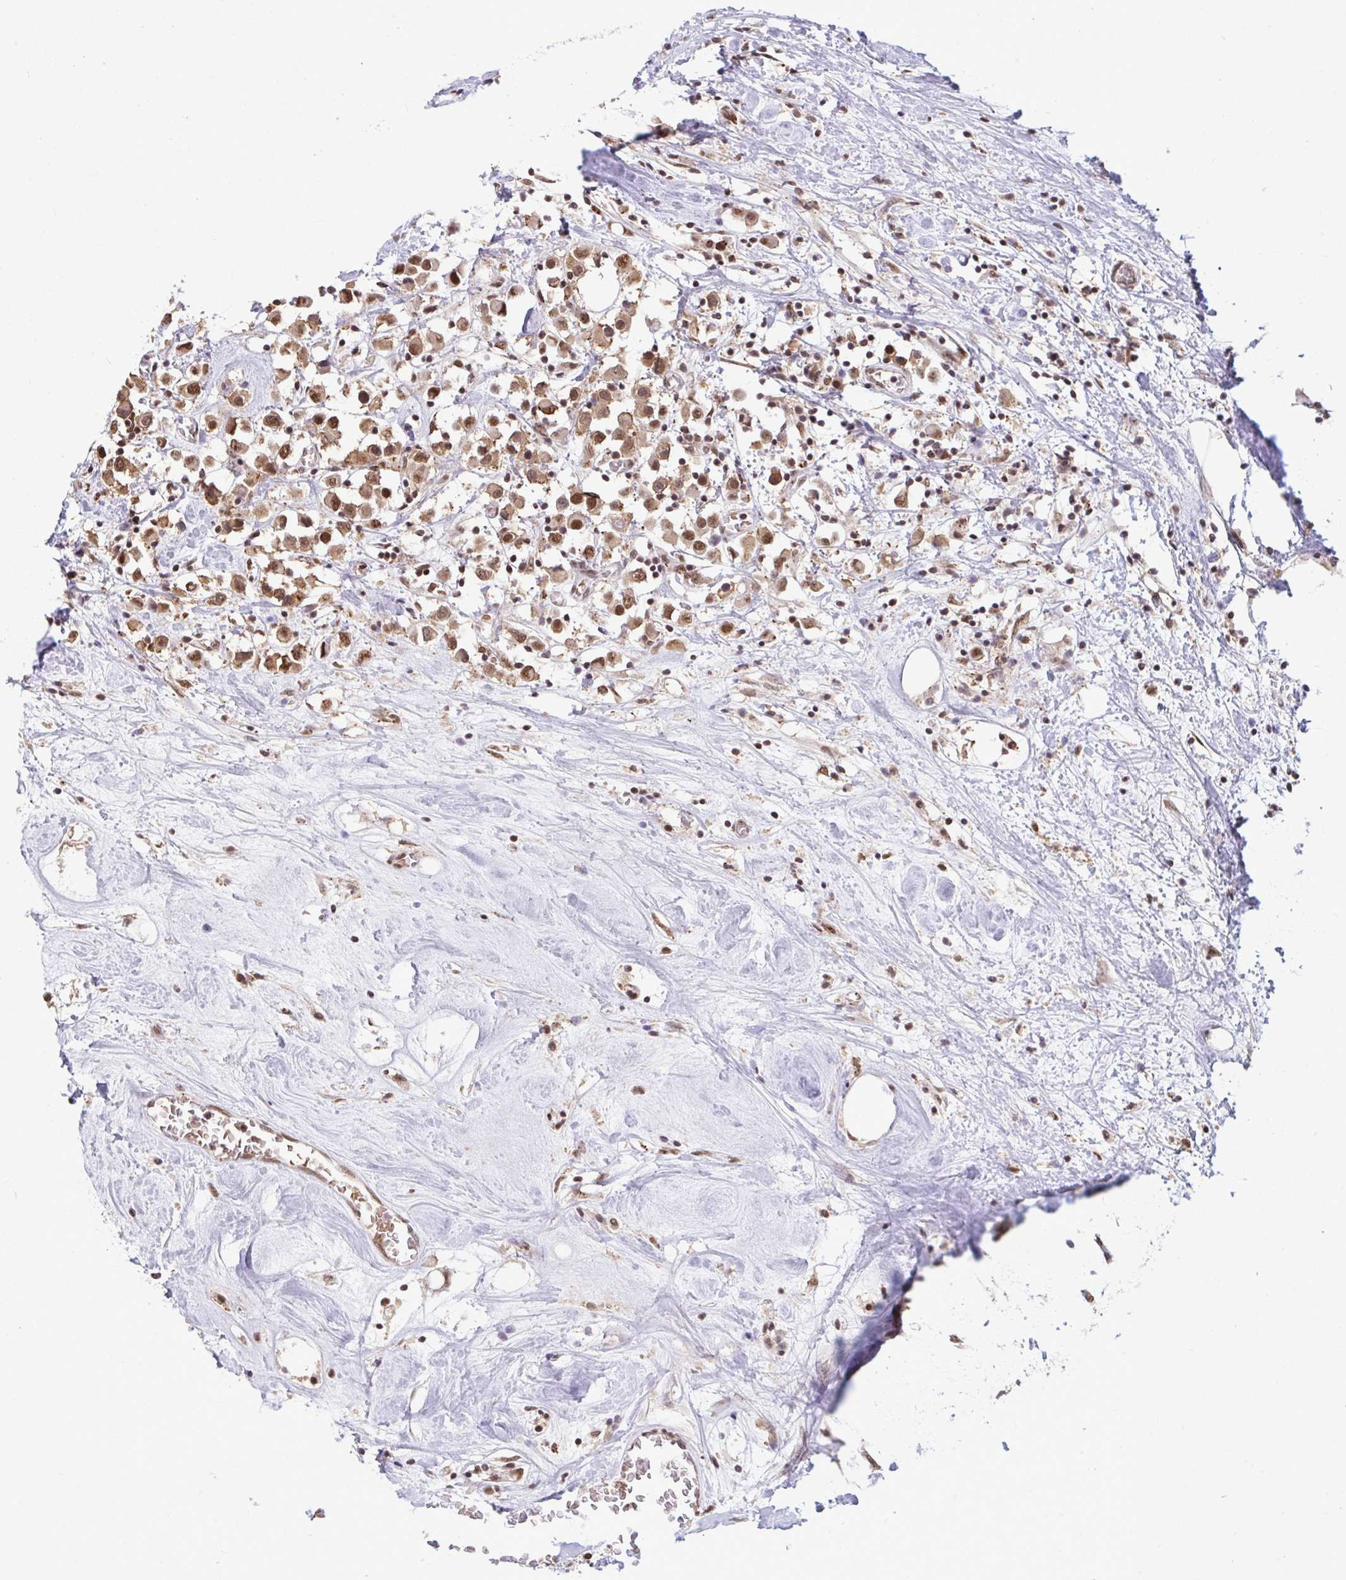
{"staining": {"intensity": "moderate", "quantity": ">75%", "location": "cytoplasmic/membranous,nuclear"}, "tissue": "breast cancer", "cell_type": "Tumor cells", "image_type": "cancer", "snomed": [{"axis": "morphology", "description": "Duct carcinoma"}, {"axis": "topography", "description": "Breast"}], "caption": "Breast cancer stained with a brown dye displays moderate cytoplasmic/membranous and nuclear positive expression in about >75% of tumor cells.", "gene": "PUF60", "patient": {"sex": "female", "age": 61}}